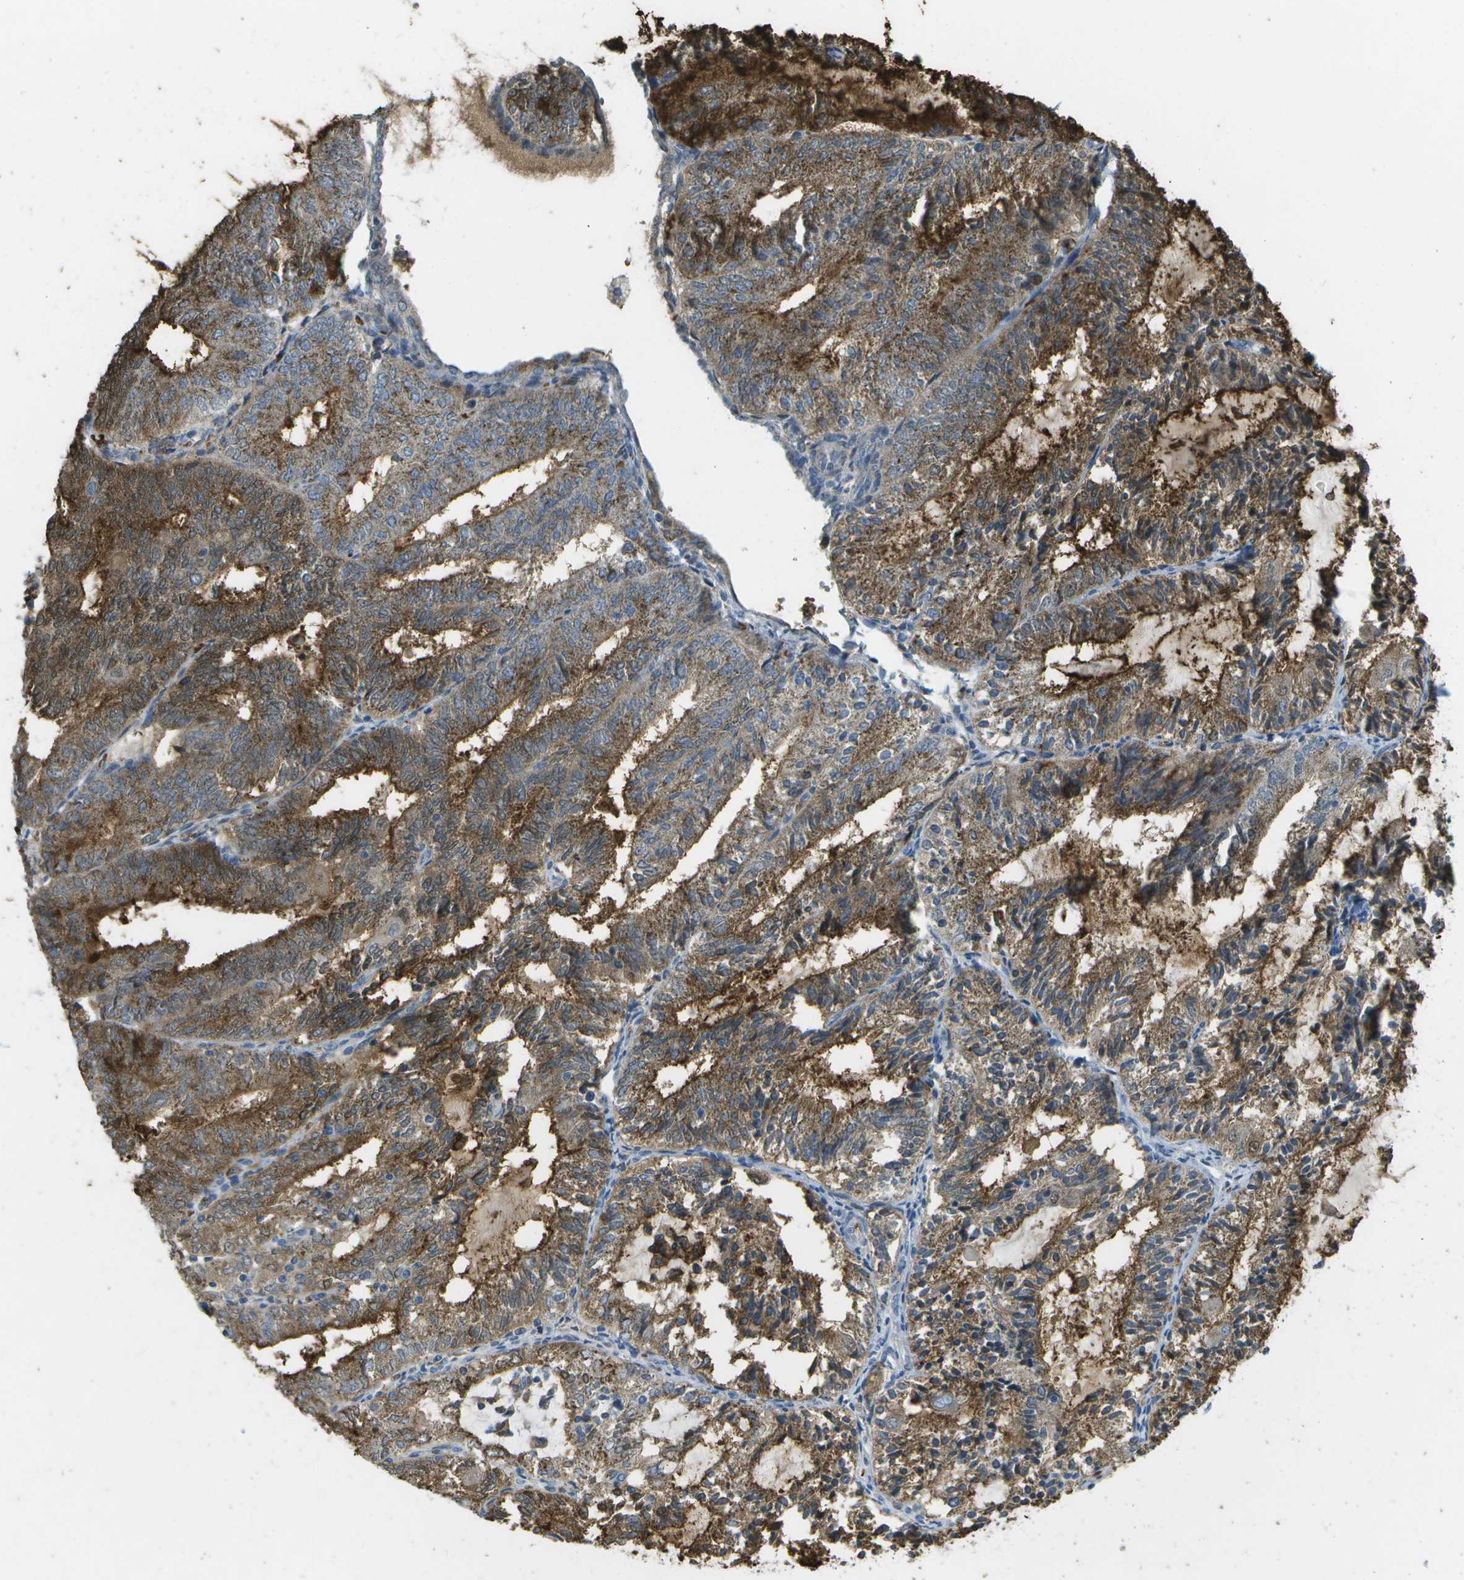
{"staining": {"intensity": "strong", "quantity": "25%-75%", "location": "cytoplasmic/membranous"}, "tissue": "endometrial cancer", "cell_type": "Tumor cells", "image_type": "cancer", "snomed": [{"axis": "morphology", "description": "Adenocarcinoma, NOS"}, {"axis": "topography", "description": "Endometrium"}], "caption": "Brown immunohistochemical staining in human endometrial cancer (adenocarcinoma) exhibits strong cytoplasmic/membranous expression in approximately 25%-75% of tumor cells. The protein is stained brown, and the nuclei are stained in blue (DAB (3,3'-diaminobenzidine) IHC with brightfield microscopy, high magnification).", "gene": "CACHD1", "patient": {"sex": "female", "age": 81}}